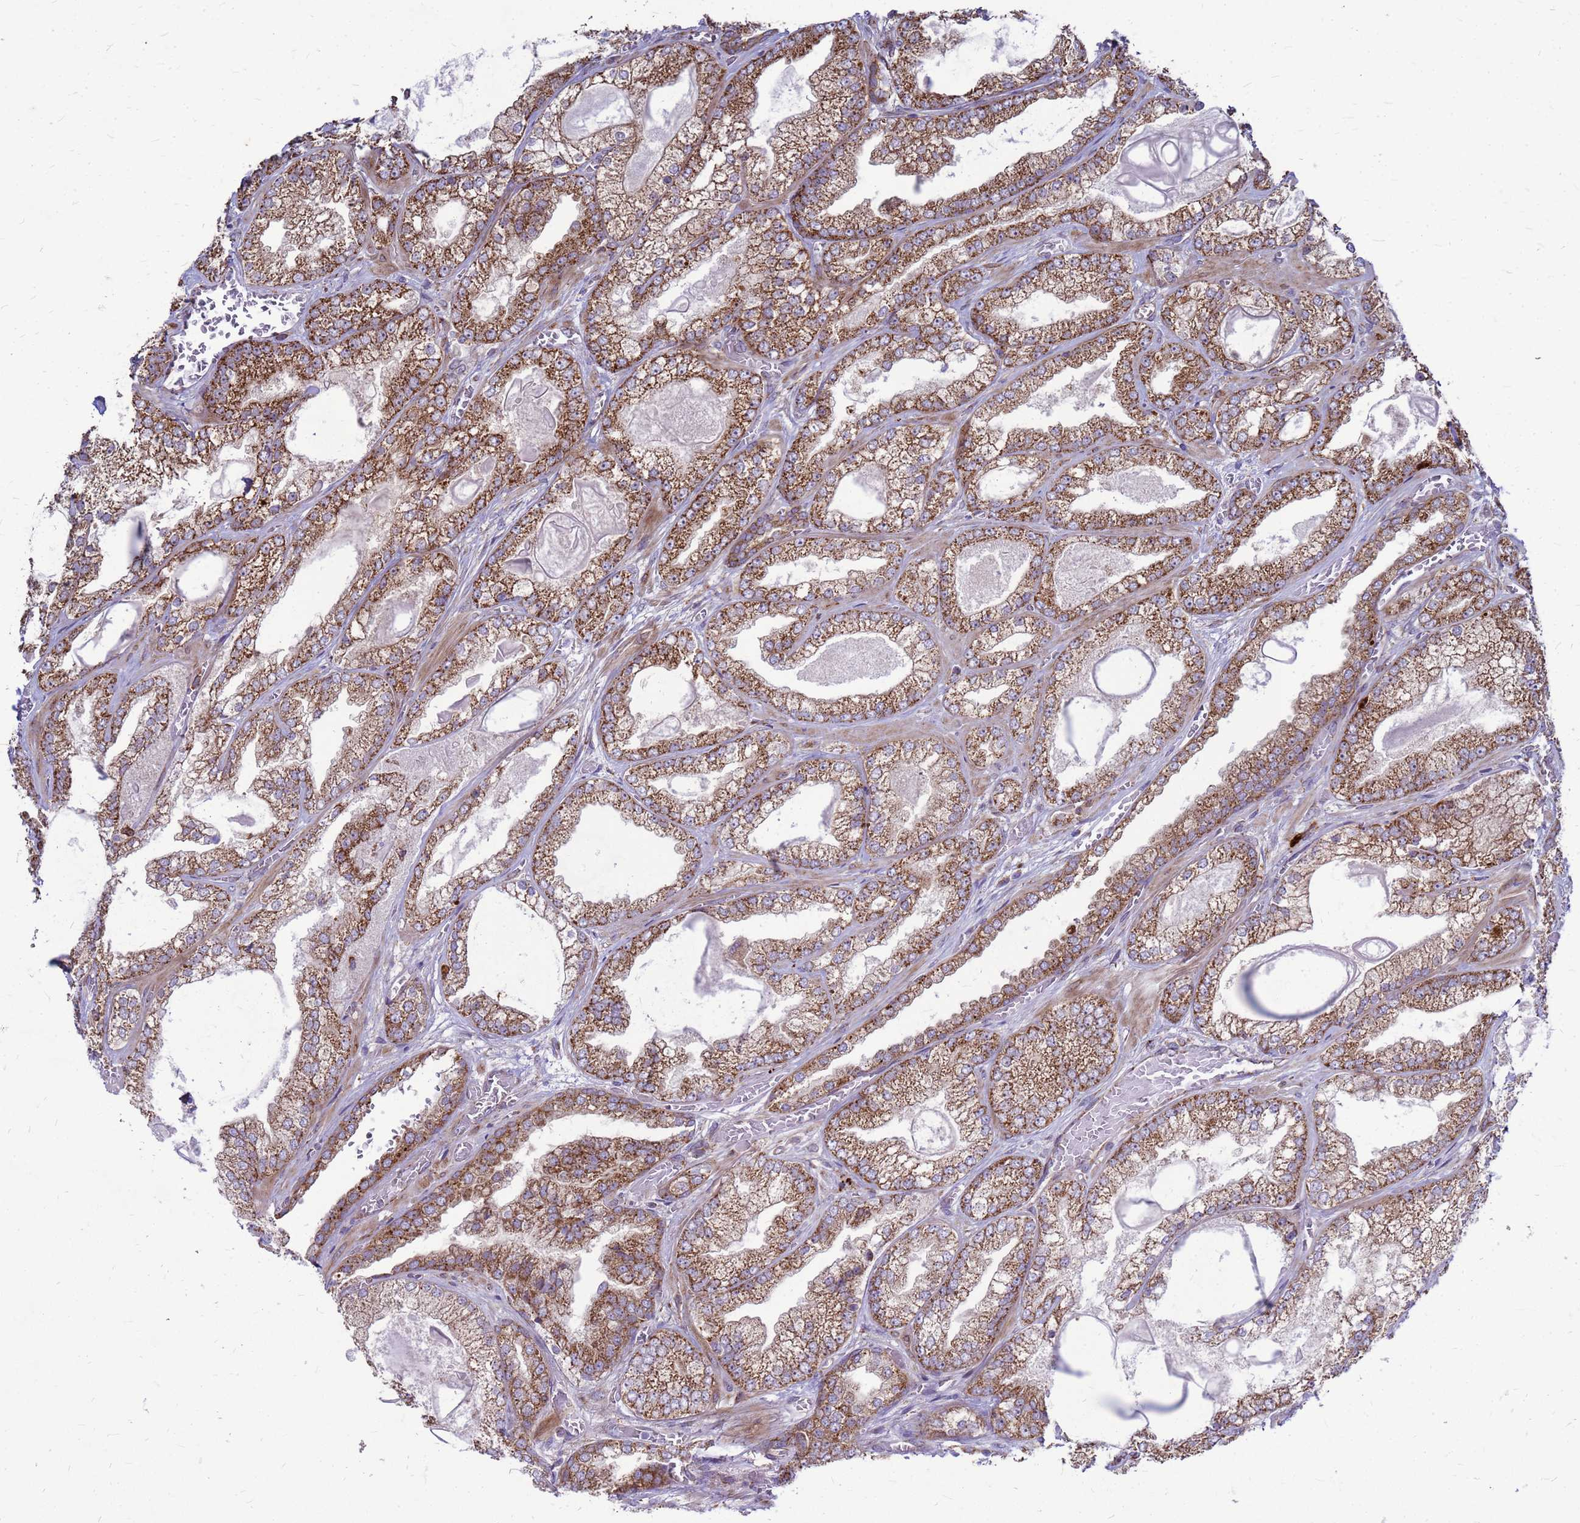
{"staining": {"intensity": "moderate", "quantity": ">75%", "location": "cytoplasmic/membranous"}, "tissue": "prostate cancer", "cell_type": "Tumor cells", "image_type": "cancer", "snomed": [{"axis": "morphology", "description": "Adenocarcinoma, Low grade"}, {"axis": "topography", "description": "Prostate"}], "caption": "Protein staining reveals moderate cytoplasmic/membranous positivity in about >75% of tumor cells in prostate low-grade adenocarcinoma.", "gene": "FSTL4", "patient": {"sex": "male", "age": 57}}